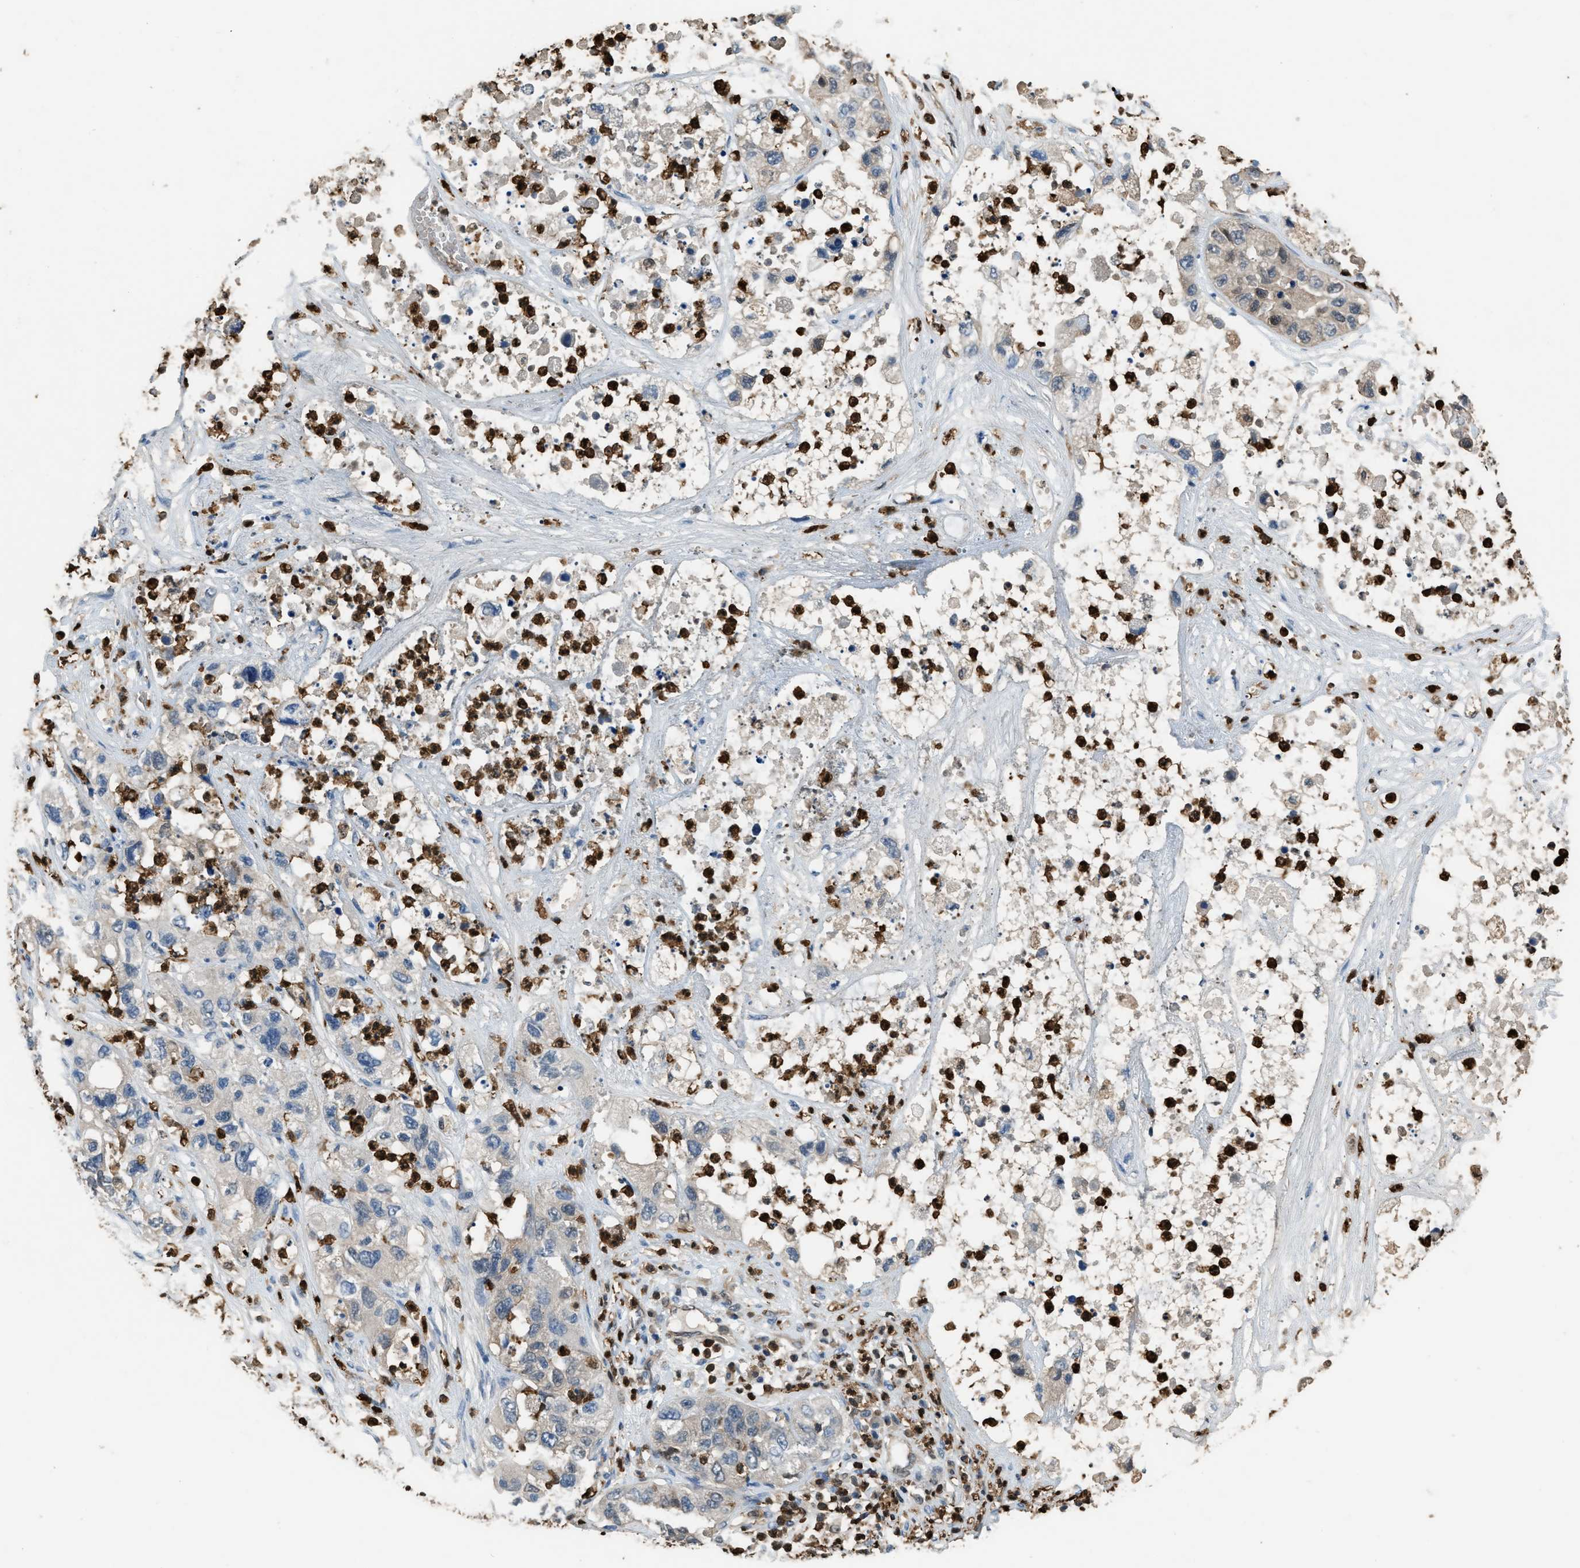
{"staining": {"intensity": "negative", "quantity": "none", "location": "none"}, "tissue": "pancreatic cancer", "cell_type": "Tumor cells", "image_type": "cancer", "snomed": [{"axis": "morphology", "description": "Adenocarcinoma, NOS"}, {"axis": "topography", "description": "Pancreas"}], "caption": "Immunohistochemical staining of adenocarcinoma (pancreatic) exhibits no significant staining in tumor cells. The staining was performed using DAB to visualize the protein expression in brown, while the nuclei were stained in blue with hematoxylin (Magnification: 20x).", "gene": "ARHGDIB", "patient": {"sex": "female", "age": 78}}